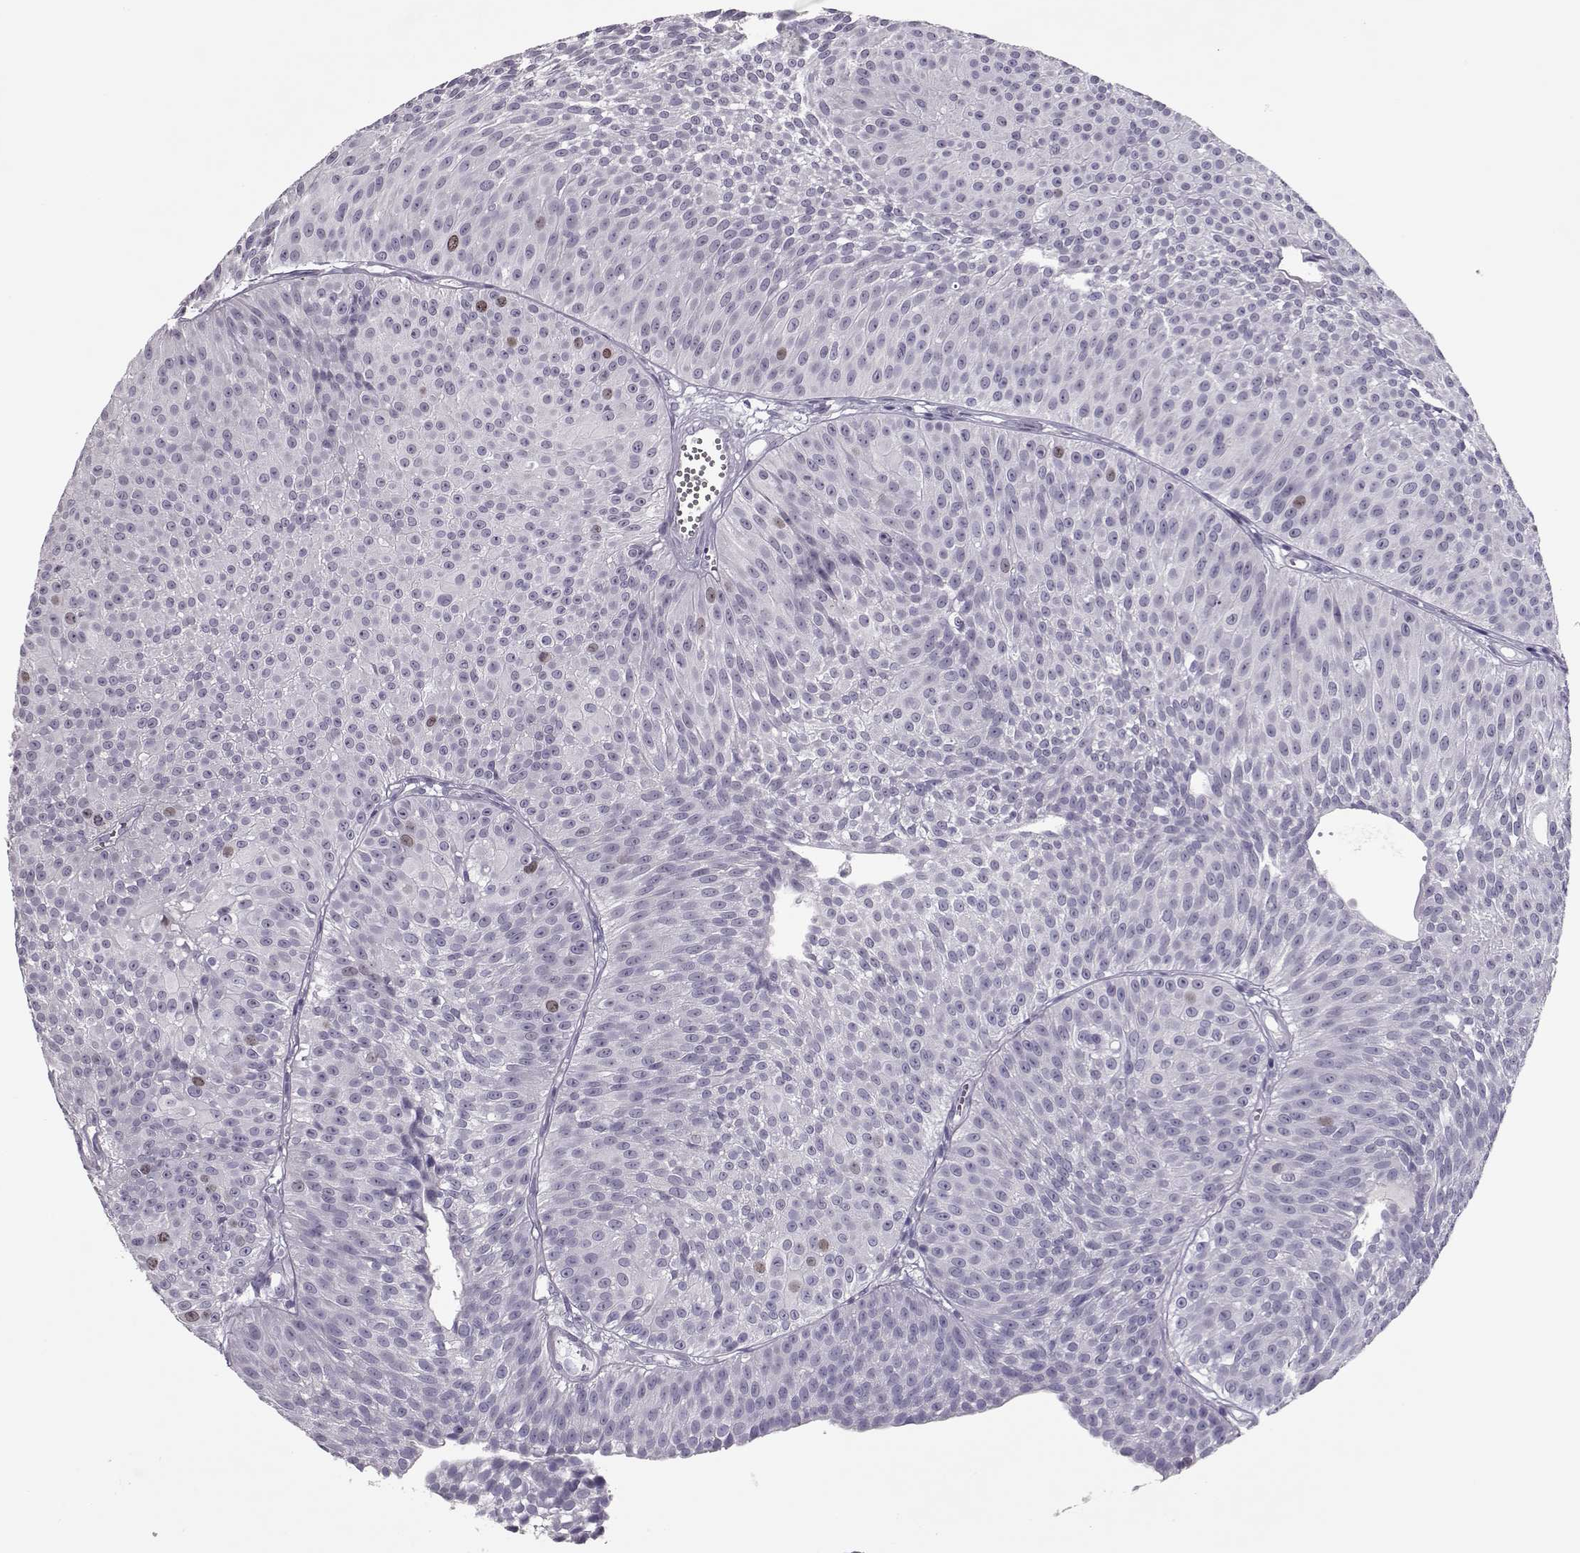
{"staining": {"intensity": "moderate", "quantity": "<25%", "location": "nuclear"}, "tissue": "urothelial cancer", "cell_type": "Tumor cells", "image_type": "cancer", "snomed": [{"axis": "morphology", "description": "Urothelial carcinoma, Low grade"}, {"axis": "topography", "description": "Urinary bladder"}], "caption": "Low-grade urothelial carcinoma tissue demonstrates moderate nuclear expression in about <25% of tumor cells", "gene": "SGO1", "patient": {"sex": "male", "age": 63}}